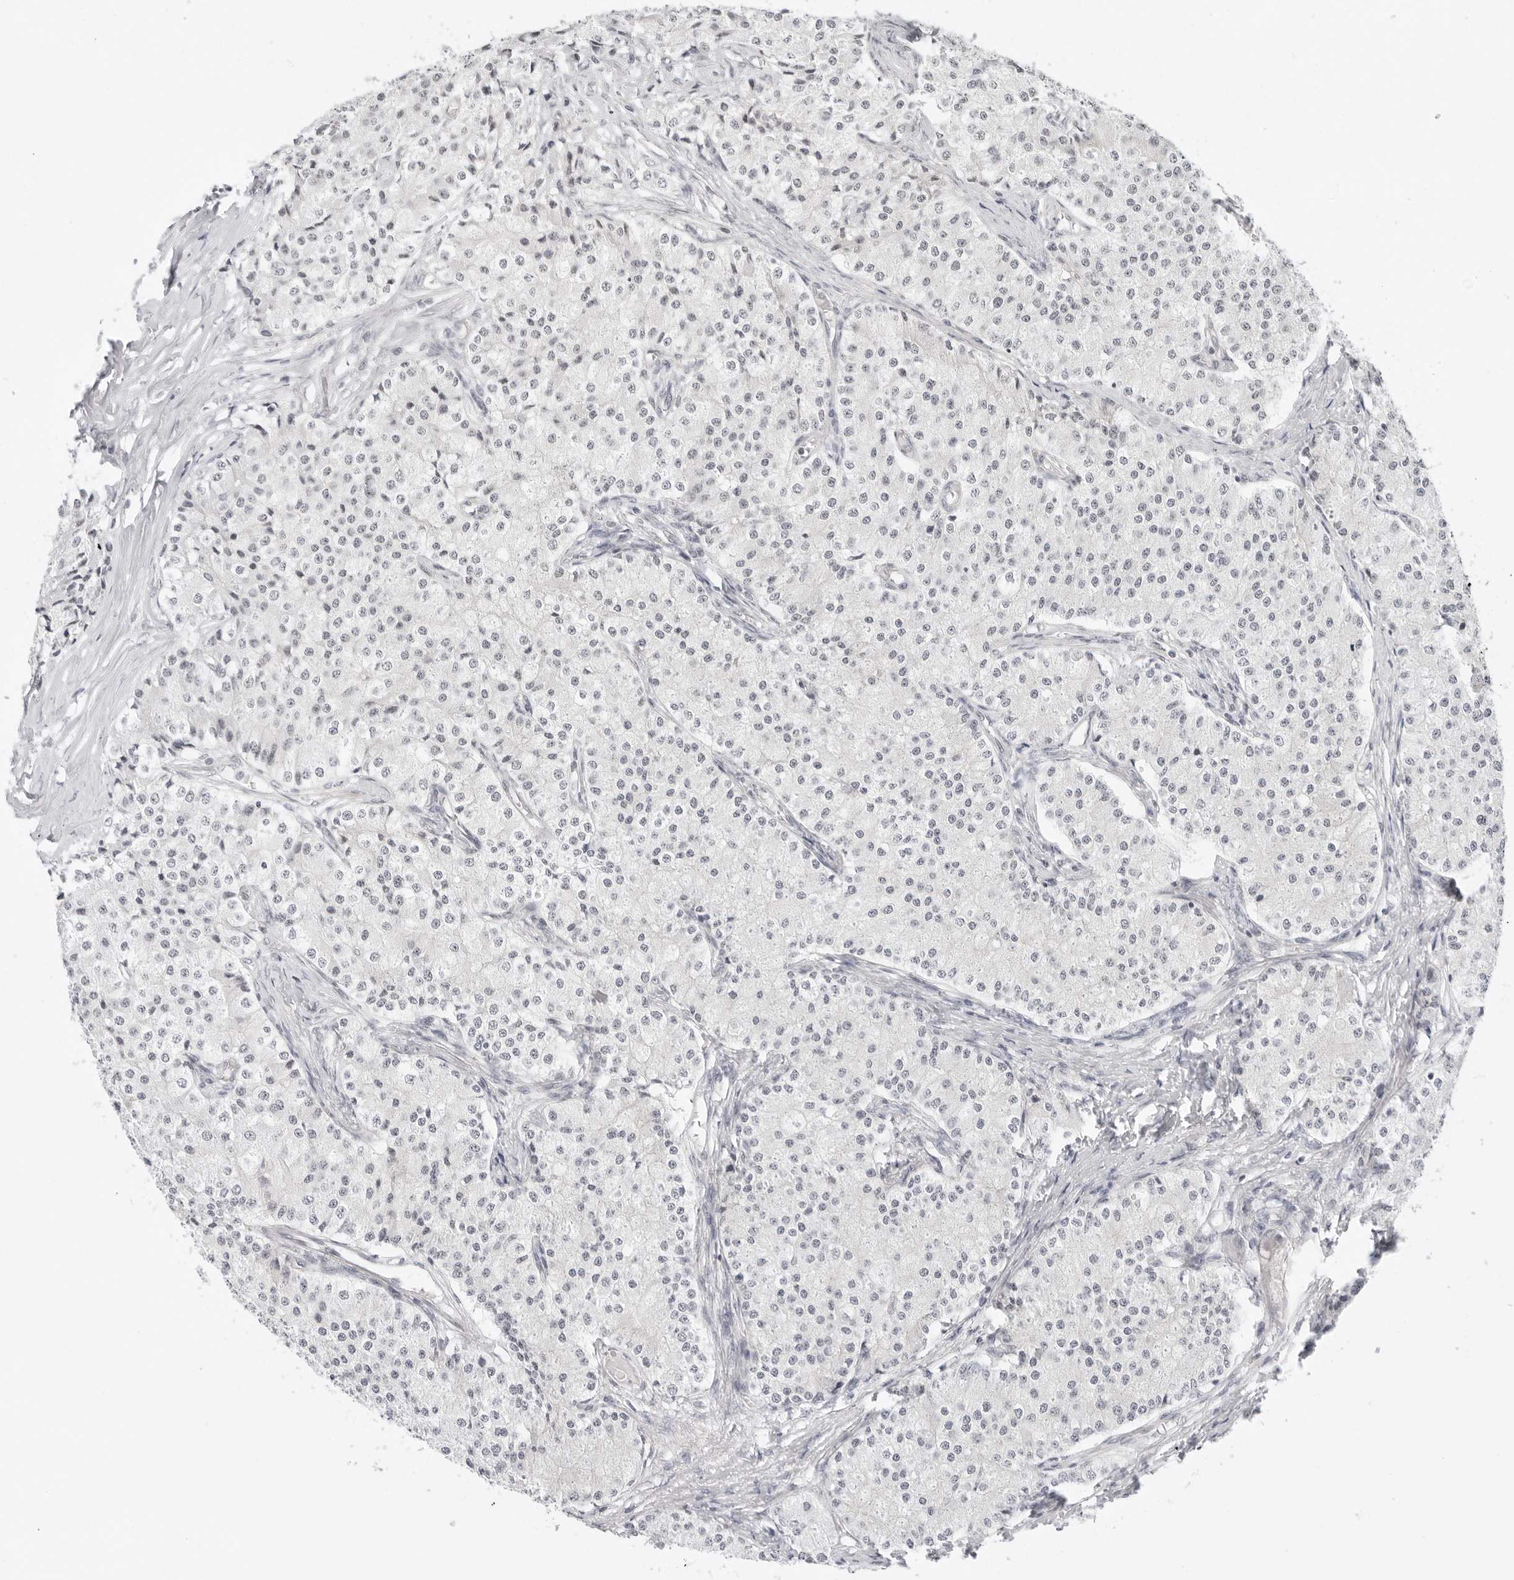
{"staining": {"intensity": "negative", "quantity": "none", "location": "none"}, "tissue": "carcinoid", "cell_type": "Tumor cells", "image_type": "cancer", "snomed": [{"axis": "morphology", "description": "Carcinoid, malignant, NOS"}, {"axis": "topography", "description": "Colon"}], "caption": "DAB (3,3'-diaminobenzidine) immunohistochemical staining of human carcinoid (malignant) demonstrates no significant positivity in tumor cells. (Stains: DAB IHC with hematoxylin counter stain, Microscopy: brightfield microscopy at high magnification).", "gene": "TCIM", "patient": {"sex": "female", "age": 52}}